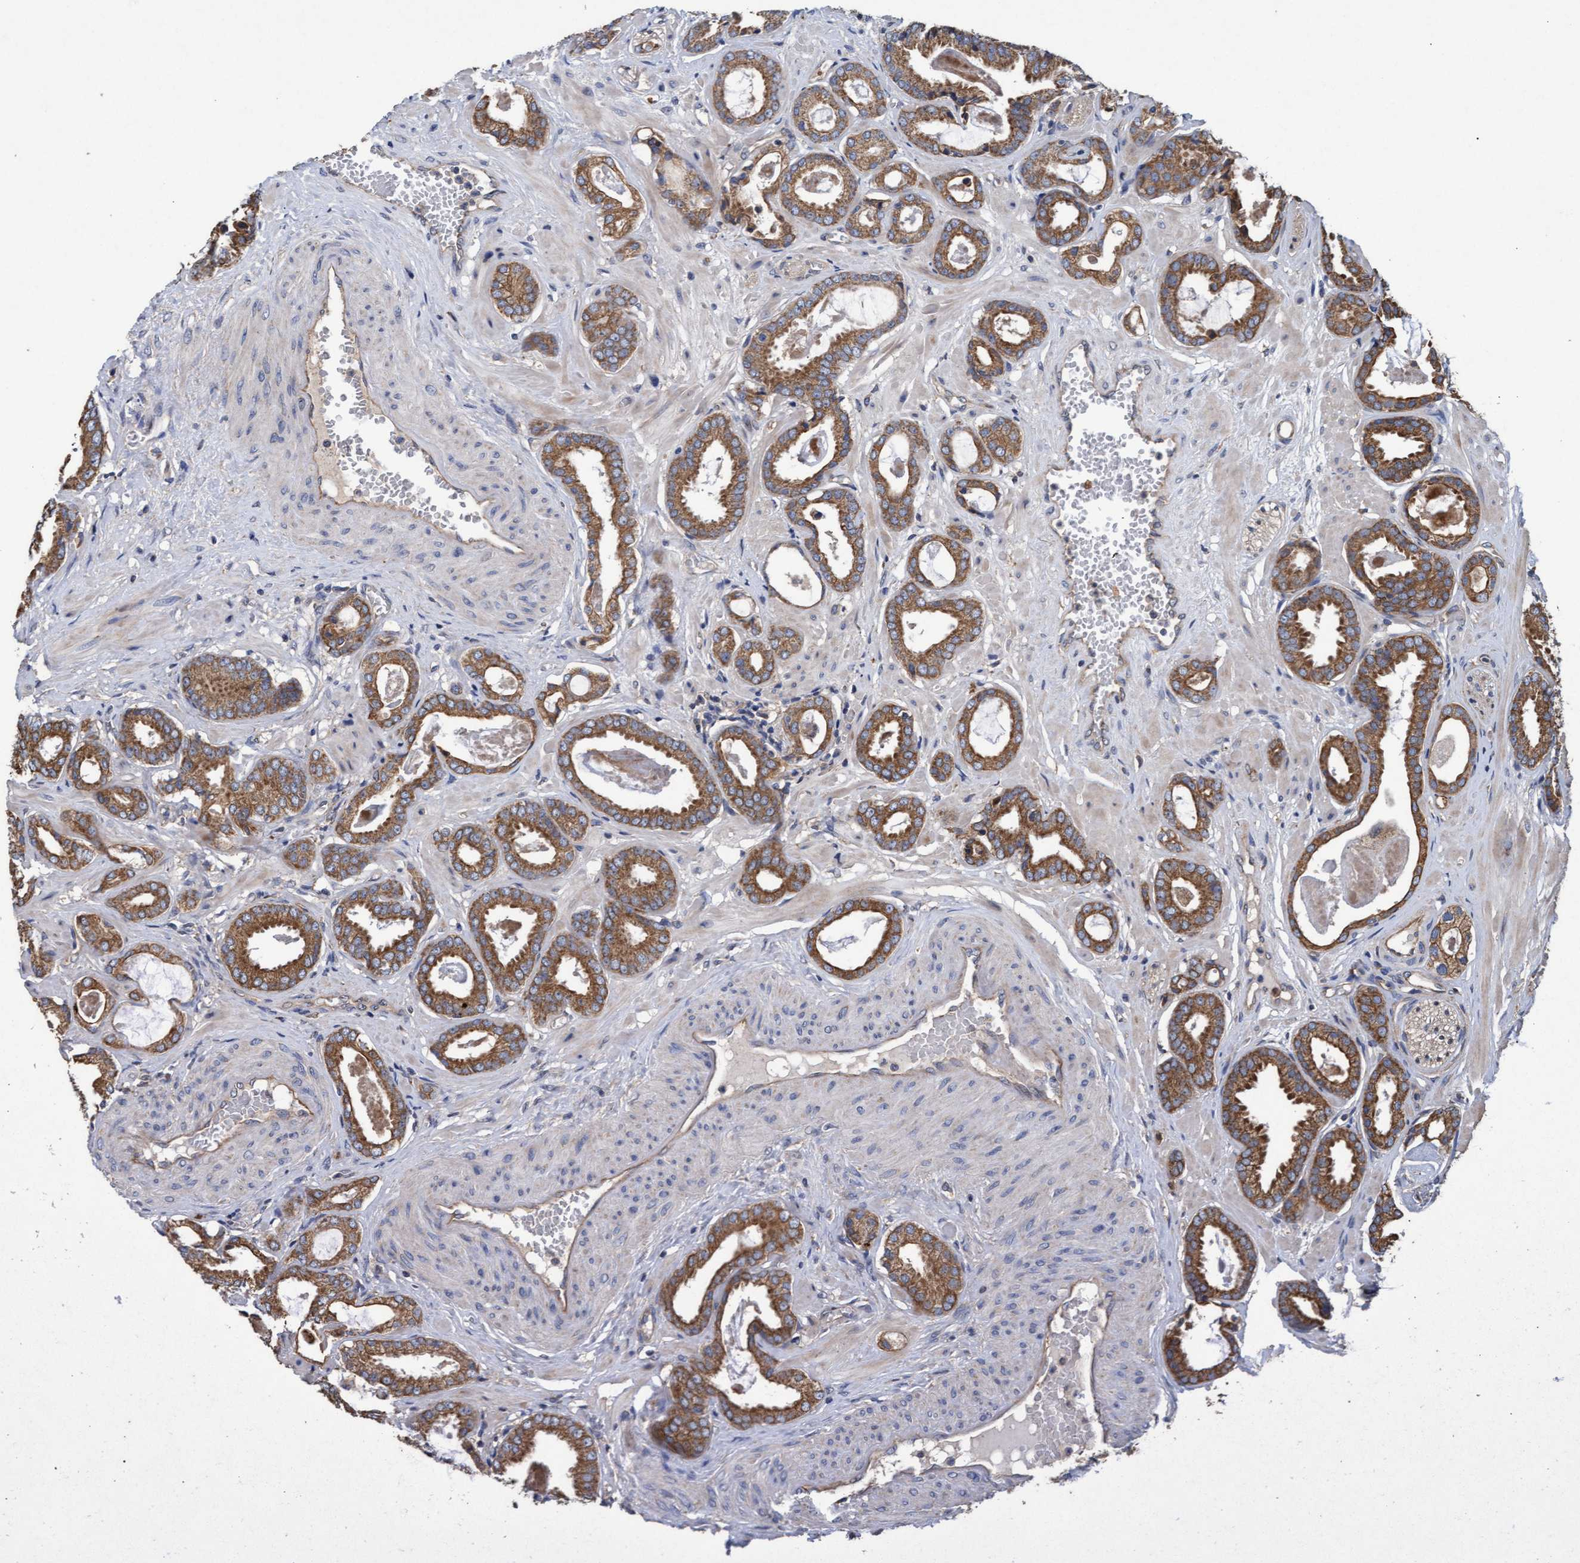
{"staining": {"intensity": "moderate", "quantity": ">75%", "location": "cytoplasmic/membranous"}, "tissue": "prostate cancer", "cell_type": "Tumor cells", "image_type": "cancer", "snomed": [{"axis": "morphology", "description": "Adenocarcinoma, Low grade"}, {"axis": "topography", "description": "Prostate"}], "caption": "Immunohistochemical staining of low-grade adenocarcinoma (prostate) exhibits moderate cytoplasmic/membranous protein staining in approximately >75% of tumor cells.", "gene": "MRPL38", "patient": {"sex": "male", "age": 53}}